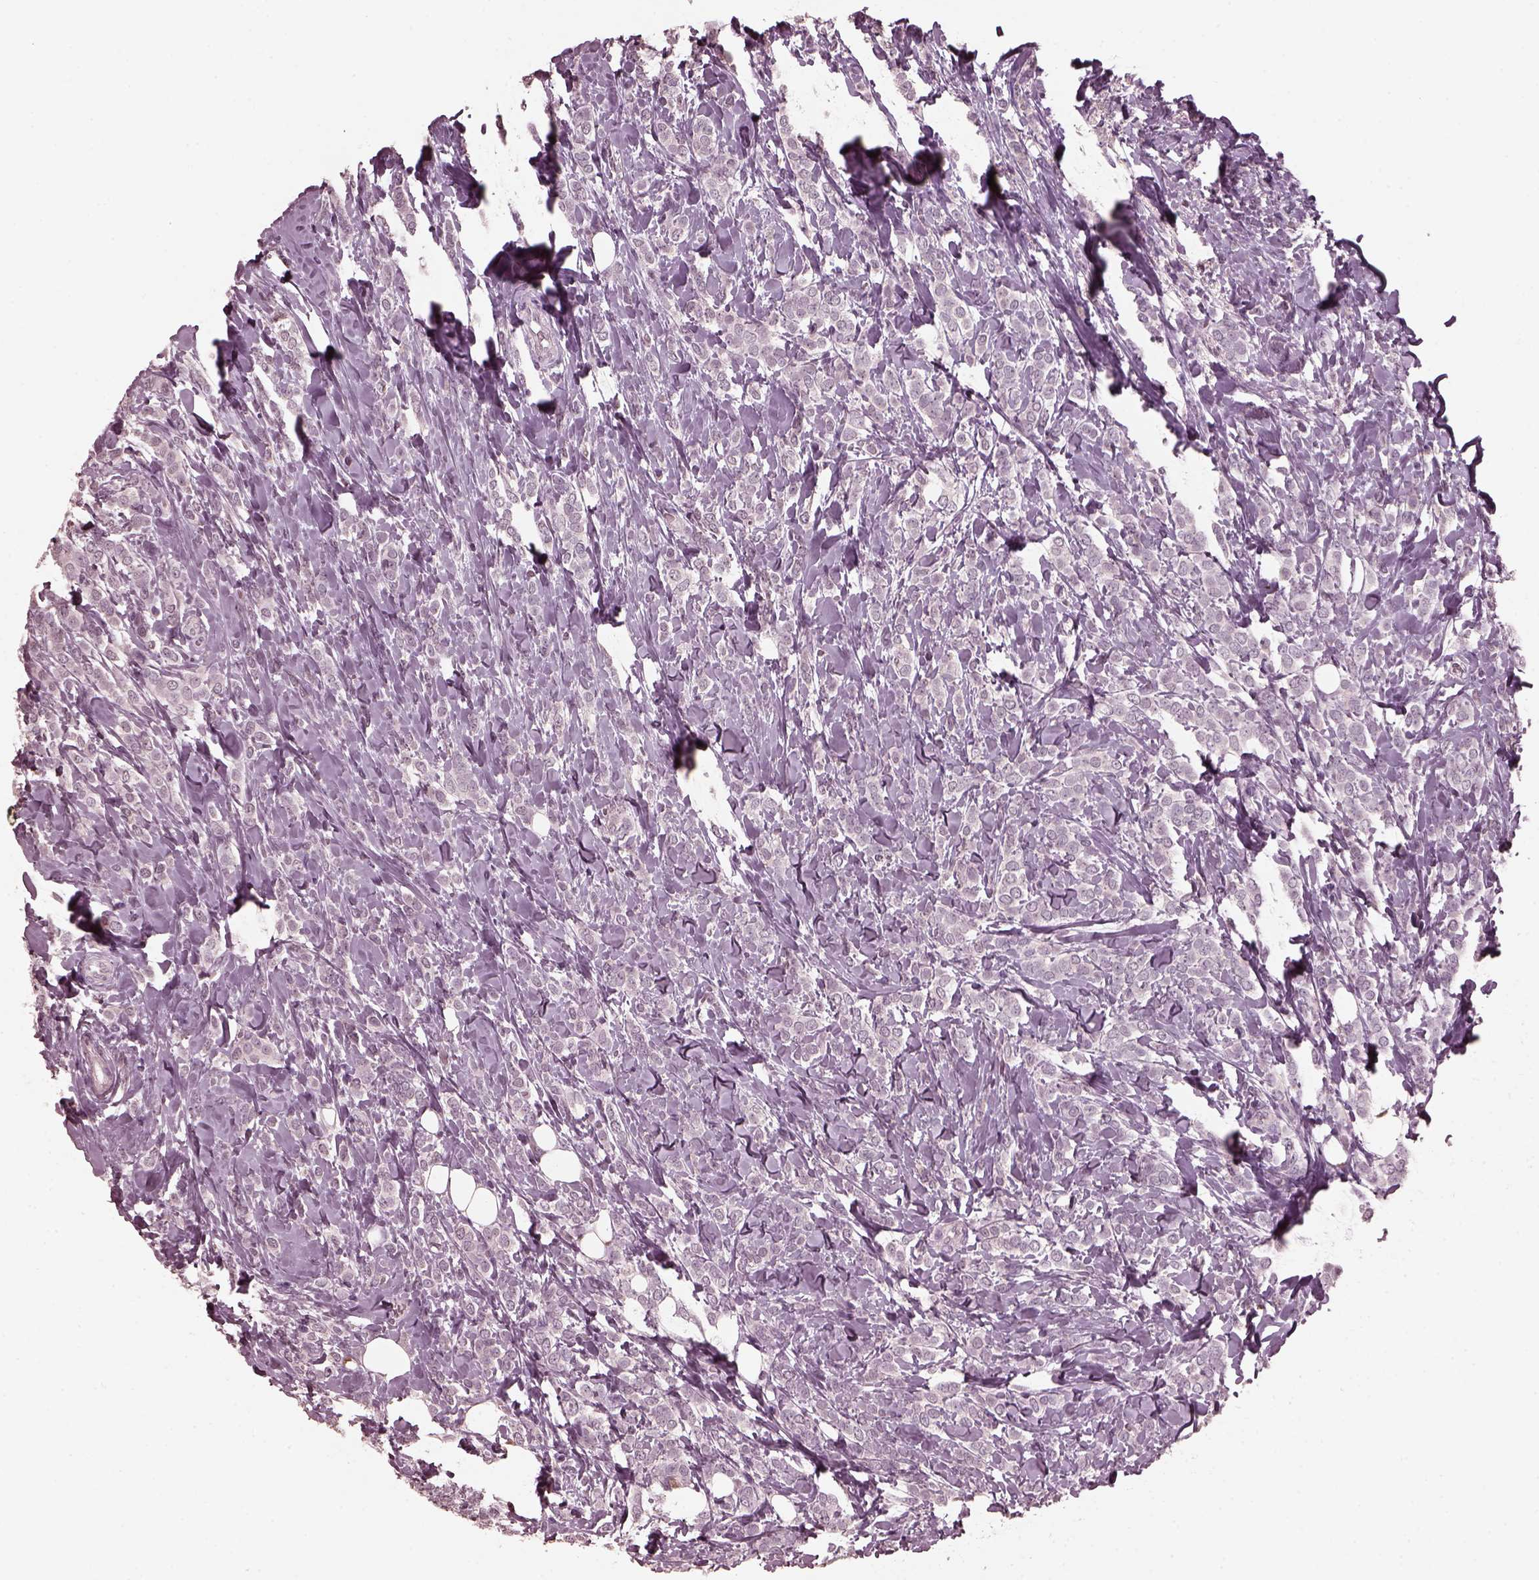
{"staining": {"intensity": "negative", "quantity": "none", "location": "none"}, "tissue": "breast cancer", "cell_type": "Tumor cells", "image_type": "cancer", "snomed": [{"axis": "morphology", "description": "Lobular carcinoma"}, {"axis": "topography", "description": "Breast"}], "caption": "The micrograph displays no significant positivity in tumor cells of breast cancer.", "gene": "TSKS", "patient": {"sex": "female", "age": 49}}